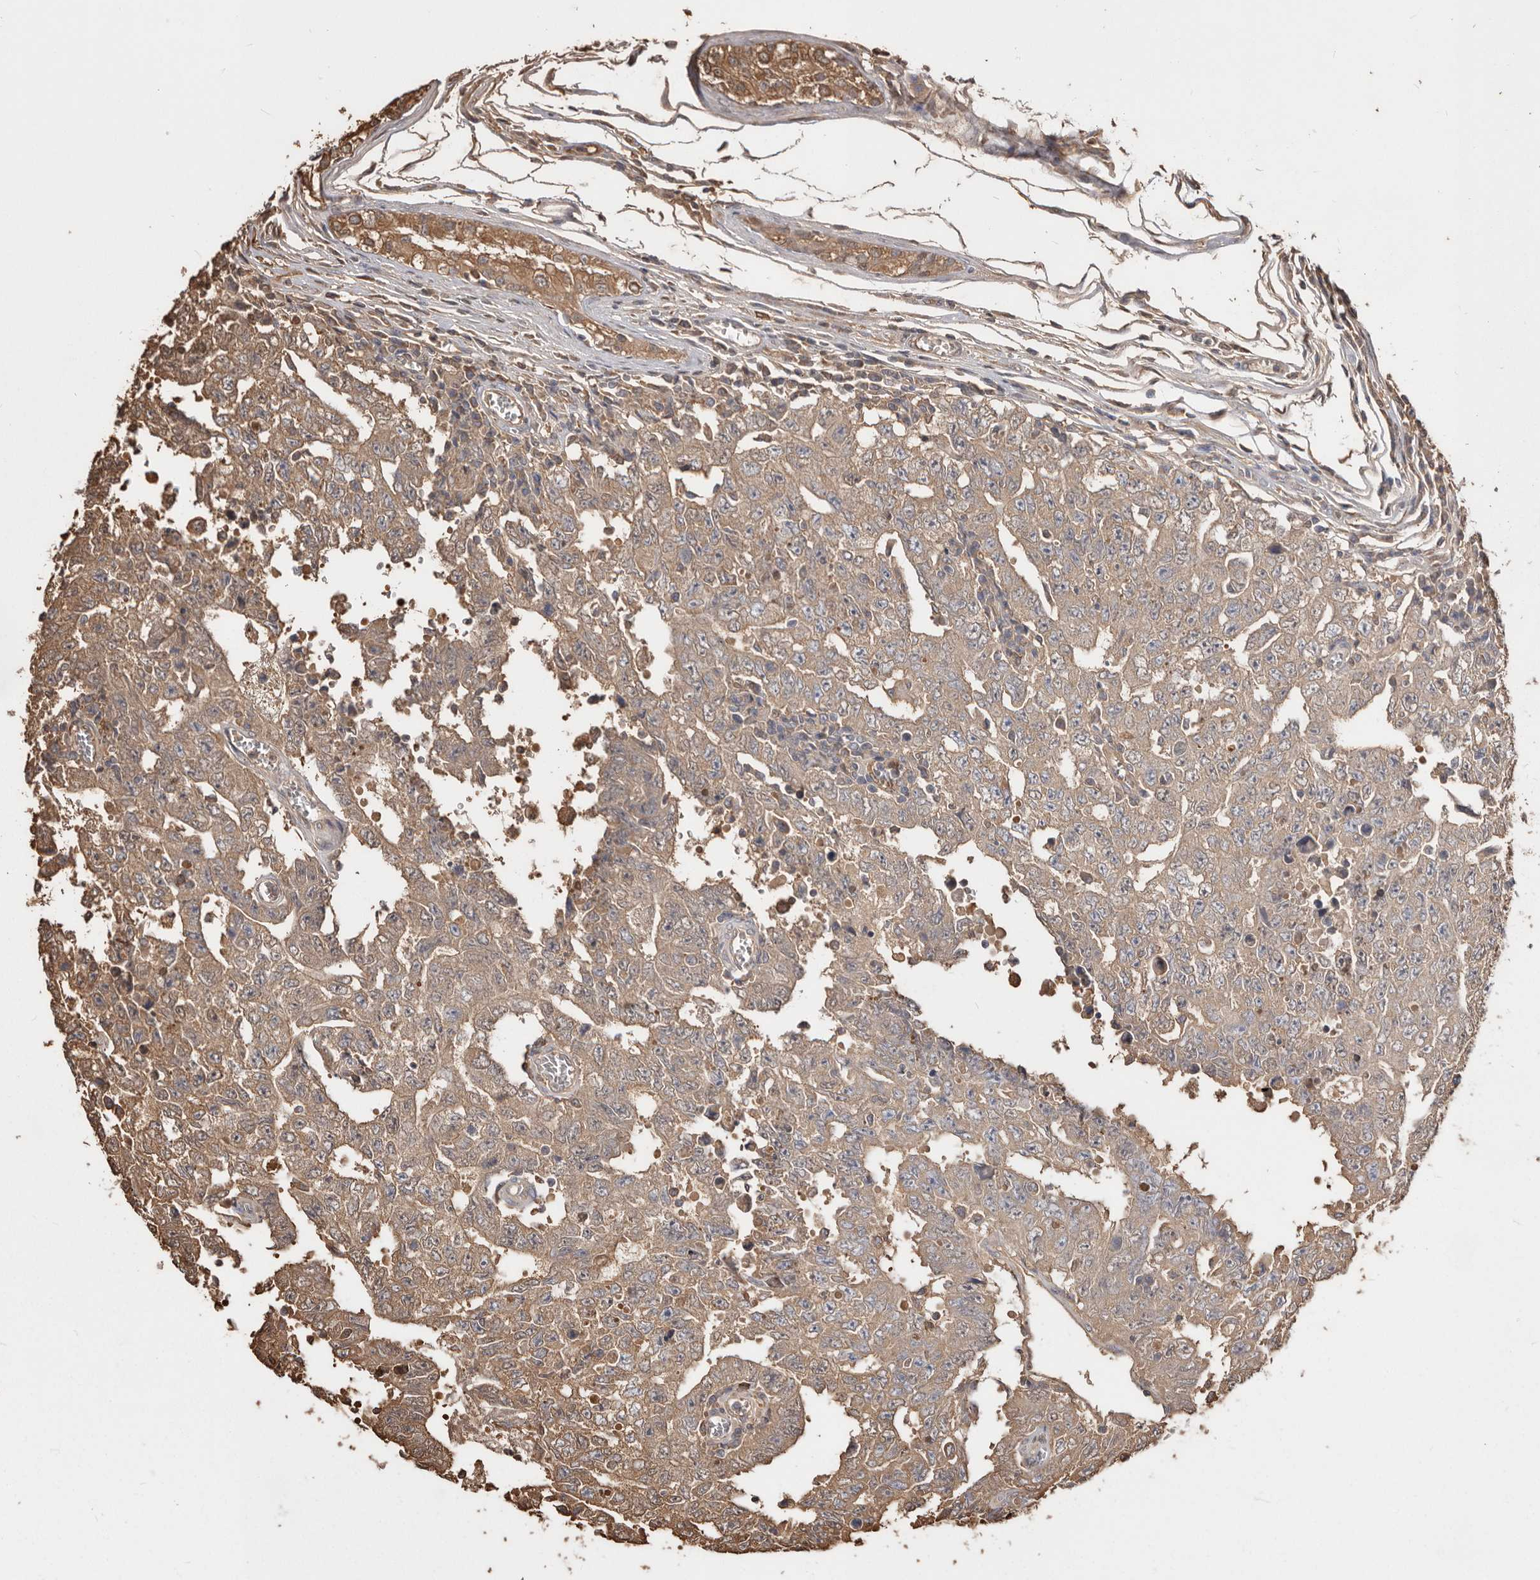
{"staining": {"intensity": "moderate", "quantity": ">75%", "location": "cytoplasmic/membranous"}, "tissue": "testis cancer", "cell_type": "Tumor cells", "image_type": "cancer", "snomed": [{"axis": "morphology", "description": "Carcinoma, Embryonal, NOS"}, {"axis": "topography", "description": "Testis"}], "caption": "Immunohistochemical staining of testis embryonal carcinoma shows medium levels of moderate cytoplasmic/membranous expression in approximately >75% of tumor cells. (Stains: DAB (3,3'-diaminobenzidine) in brown, nuclei in blue, Microscopy: brightfield microscopy at high magnification).", "gene": "PKM", "patient": {"sex": "male", "age": 26}}